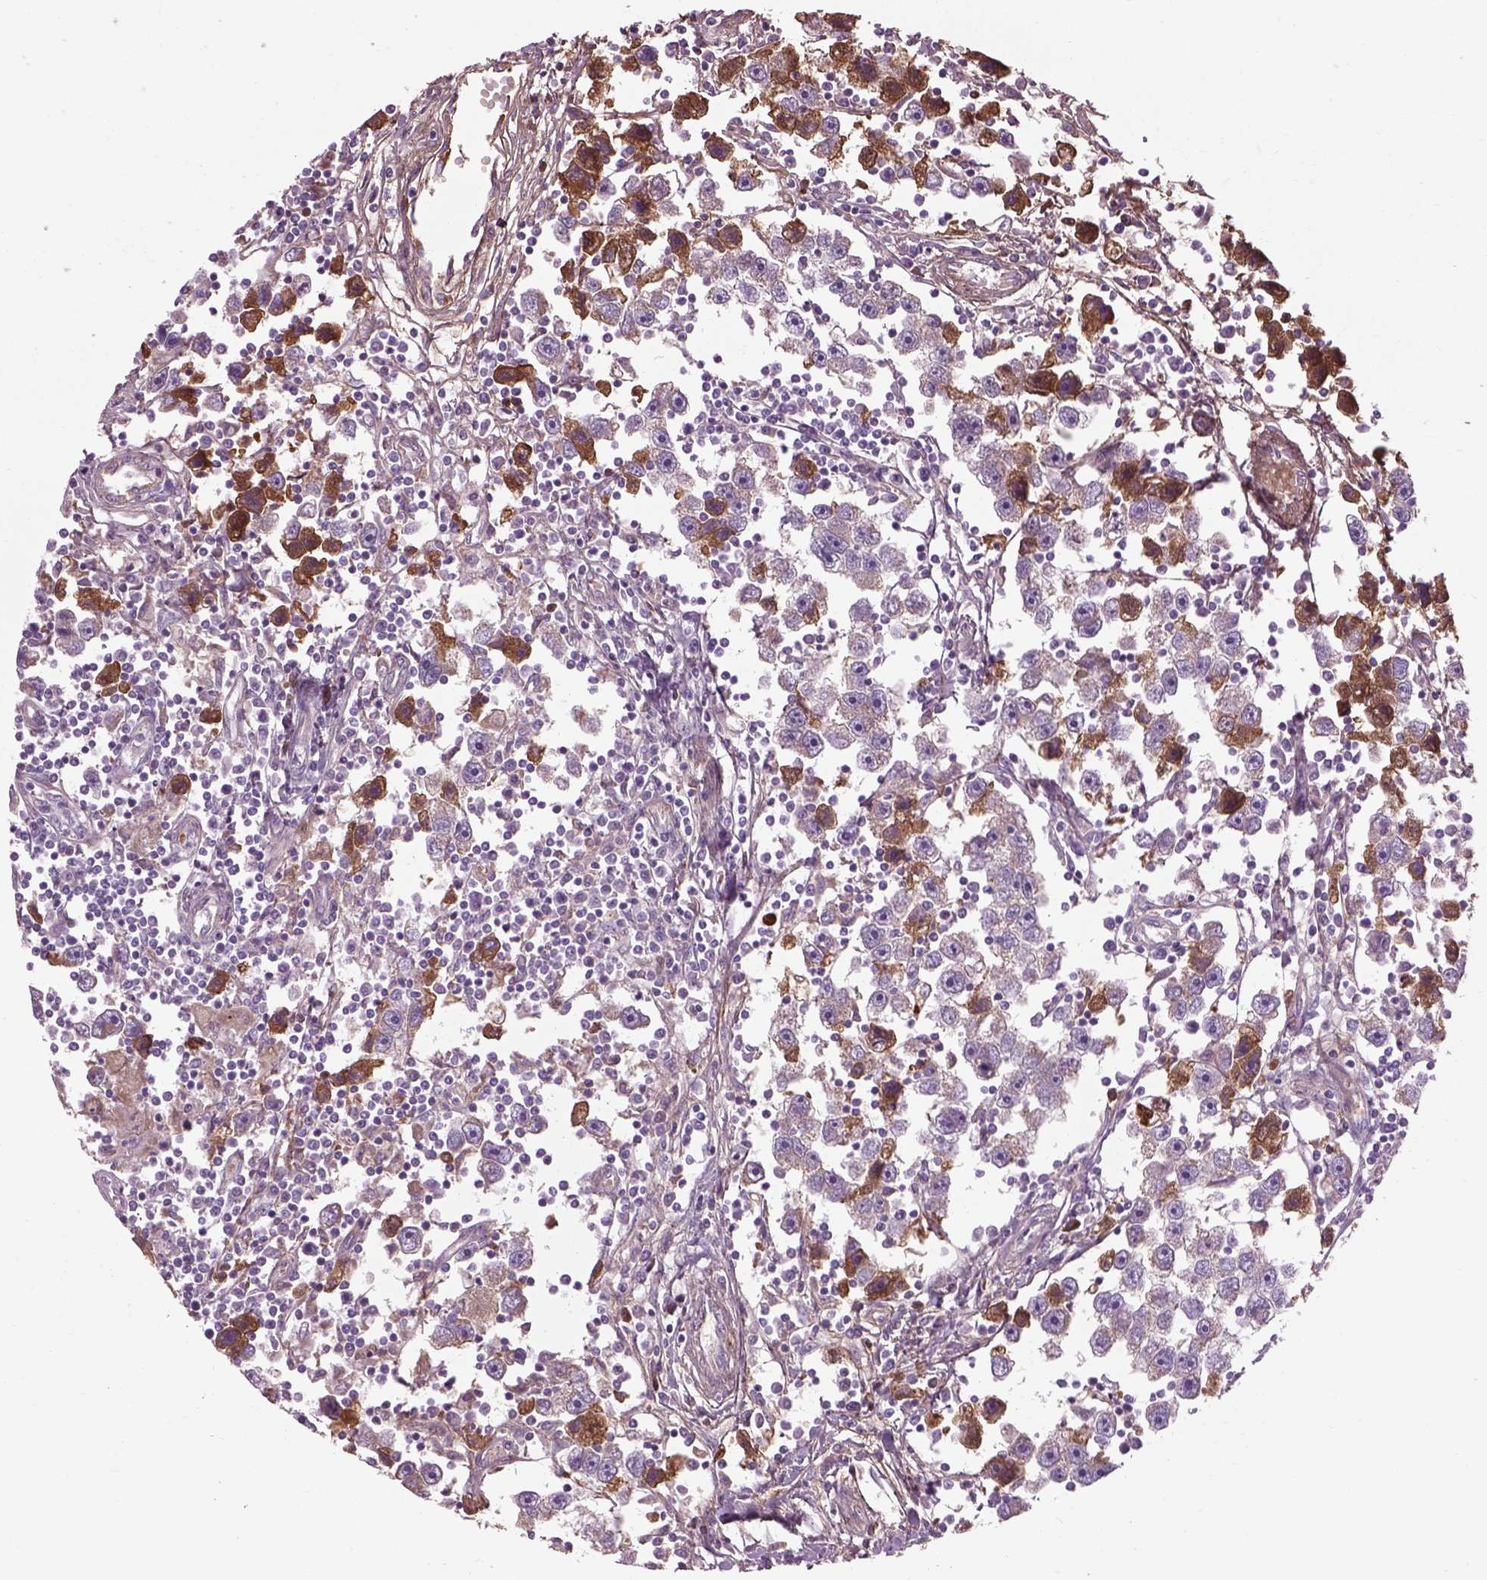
{"staining": {"intensity": "strong", "quantity": "<25%", "location": "cytoplasmic/membranous"}, "tissue": "testis cancer", "cell_type": "Tumor cells", "image_type": "cancer", "snomed": [{"axis": "morphology", "description": "Seminoma, NOS"}, {"axis": "topography", "description": "Testis"}], "caption": "The micrograph shows immunohistochemical staining of testis seminoma. There is strong cytoplasmic/membranous positivity is seen in approximately <25% of tumor cells.", "gene": "EMILIN2", "patient": {"sex": "male", "age": 30}}